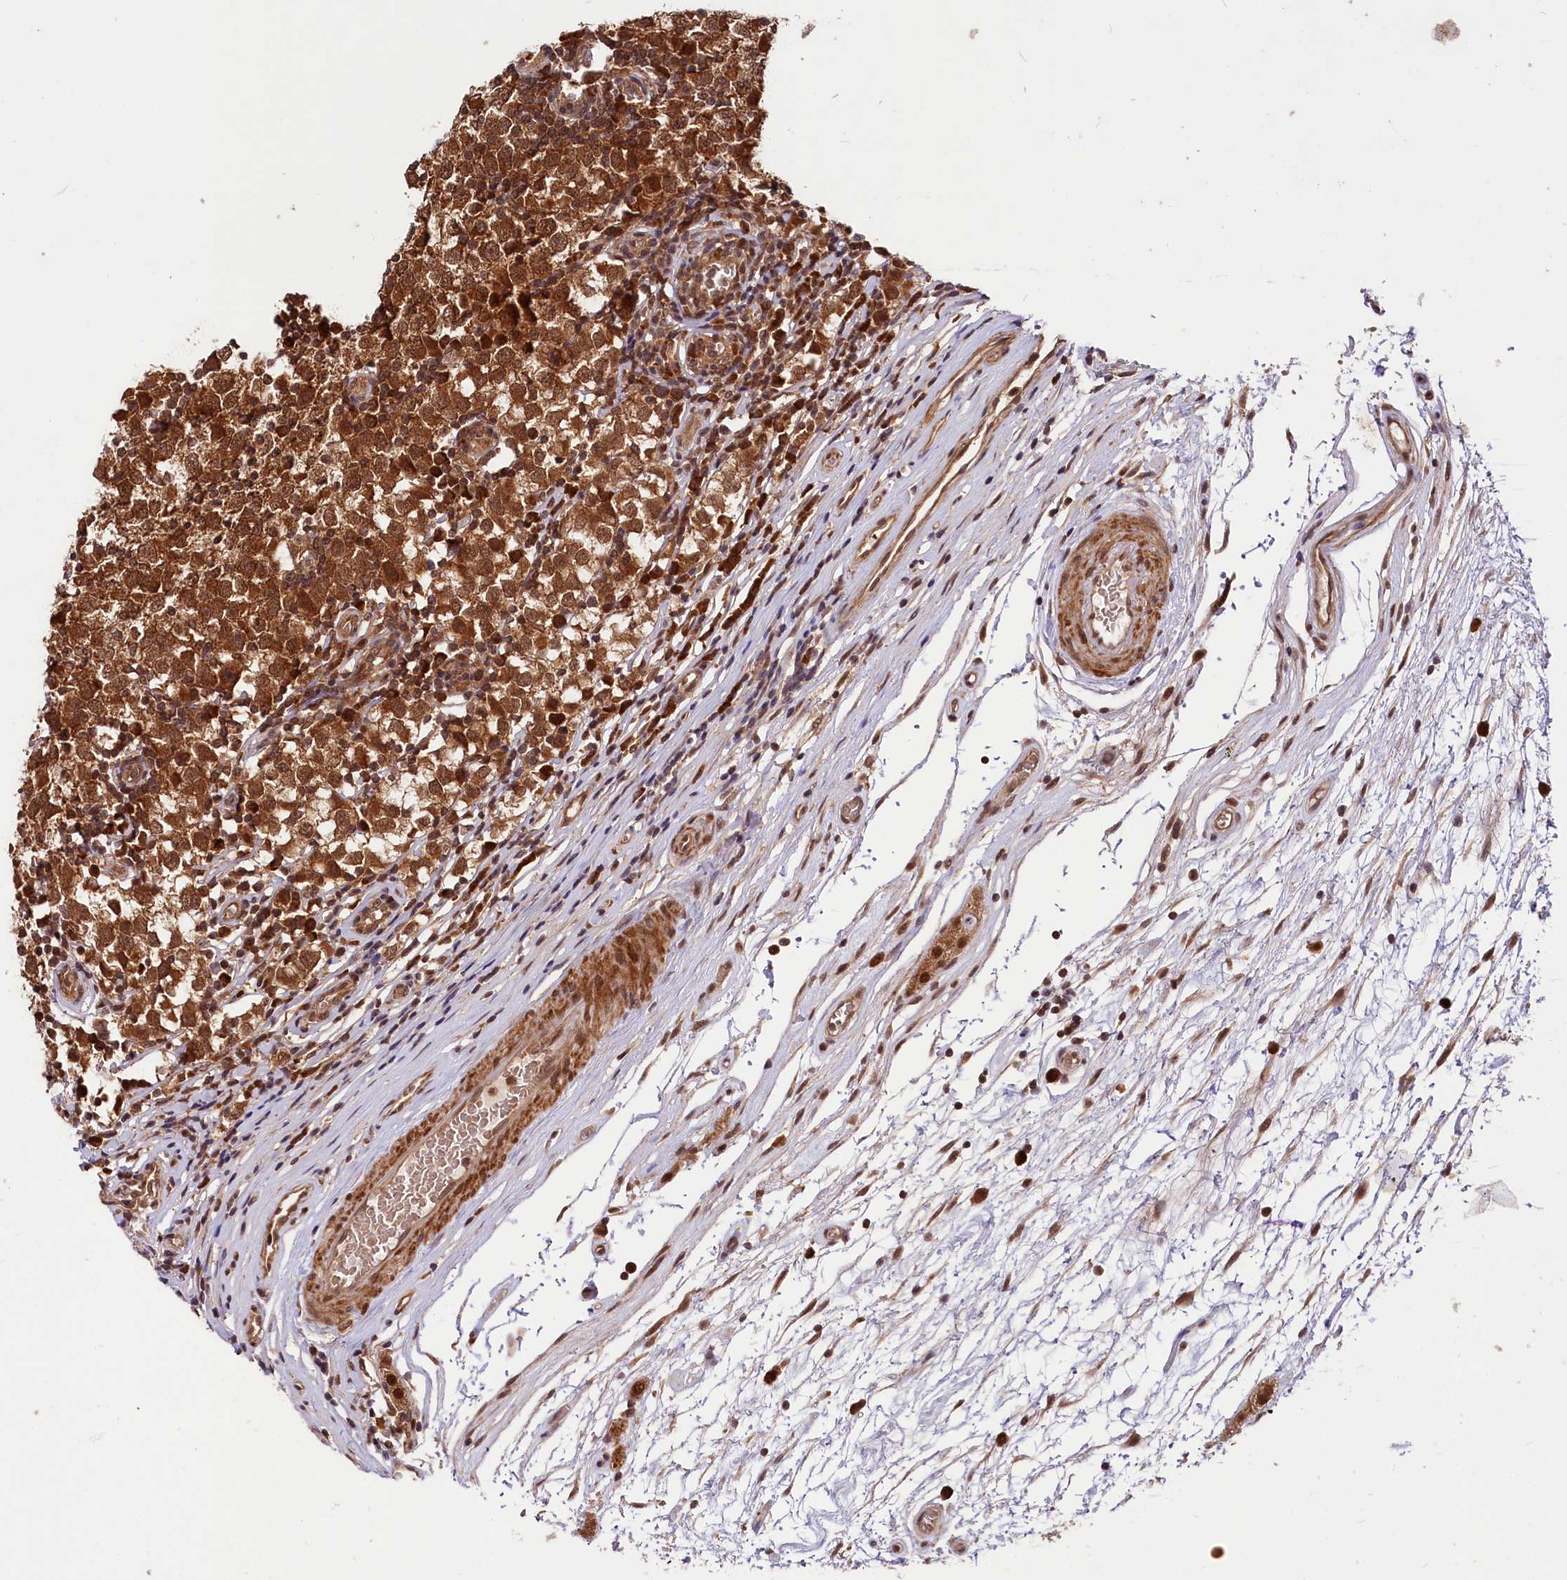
{"staining": {"intensity": "strong", "quantity": ">75%", "location": "cytoplasmic/membranous,nuclear"}, "tissue": "testis cancer", "cell_type": "Tumor cells", "image_type": "cancer", "snomed": [{"axis": "morphology", "description": "Seminoma, NOS"}, {"axis": "topography", "description": "Testis"}], "caption": "Testis cancer stained with a protein marker shows strong staining in tumor cells.", "gene": "UBE3A", "patient": {"sex": "male", "age": 65}}